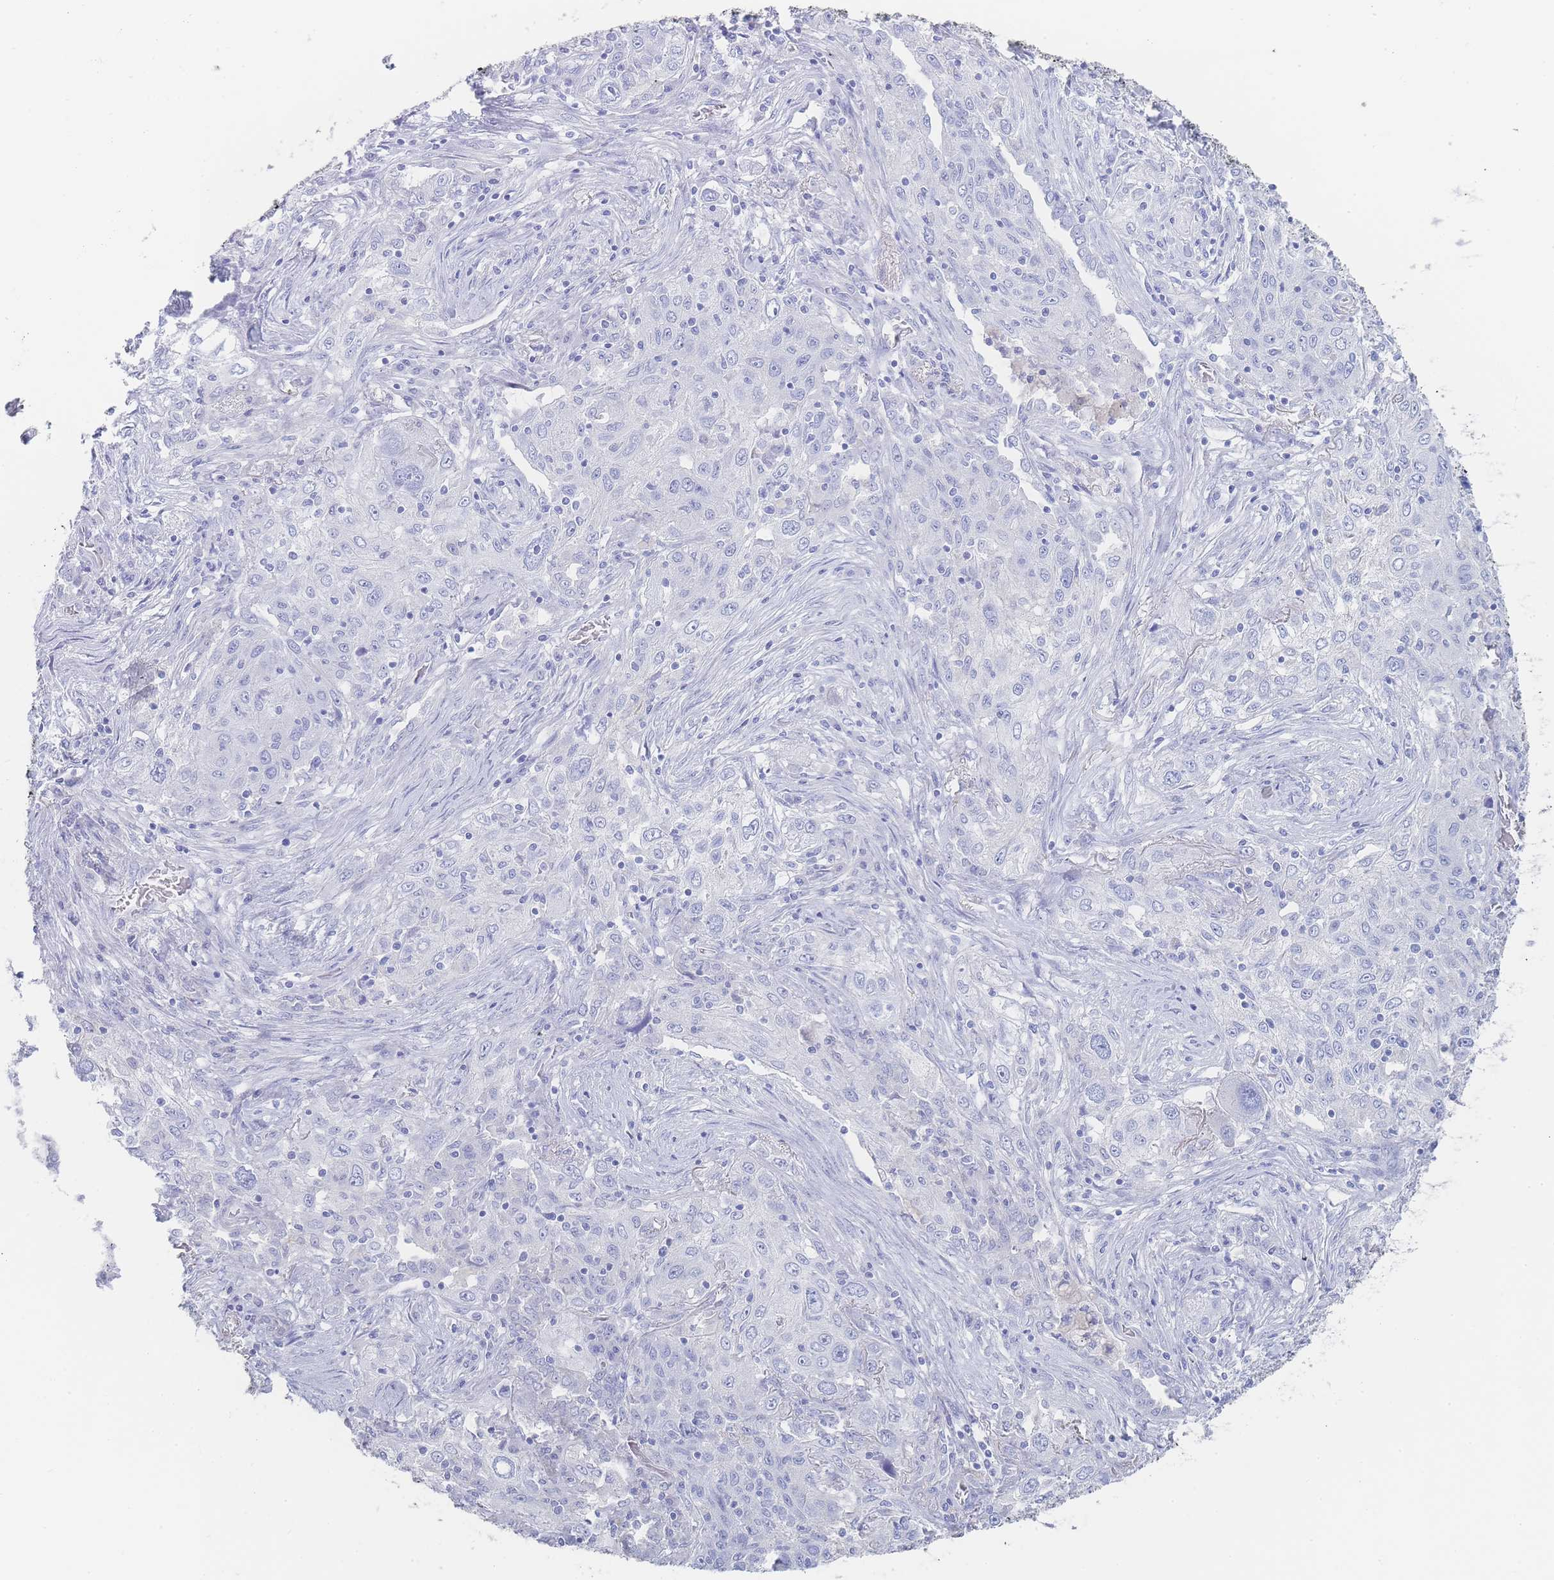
{"staining": {"intensity": "negative", "quantity": "none", "location": "none"}, "tissue": "lung cancer", "cell_type": "Tumor cells", "image_type": "cancer", "snomed": [{"axis": "morphology", "description": "Squamous cell carcinoma, NOS"}, {"axis": "topography", "description": "Lung"}], "caption": "The photomicrograph displays no significant staining in tumor cells of lung cancer (squamous cell carcinoma).", "gene": "LZTFL1", "patient": {"sex": "female", "age": 69}}